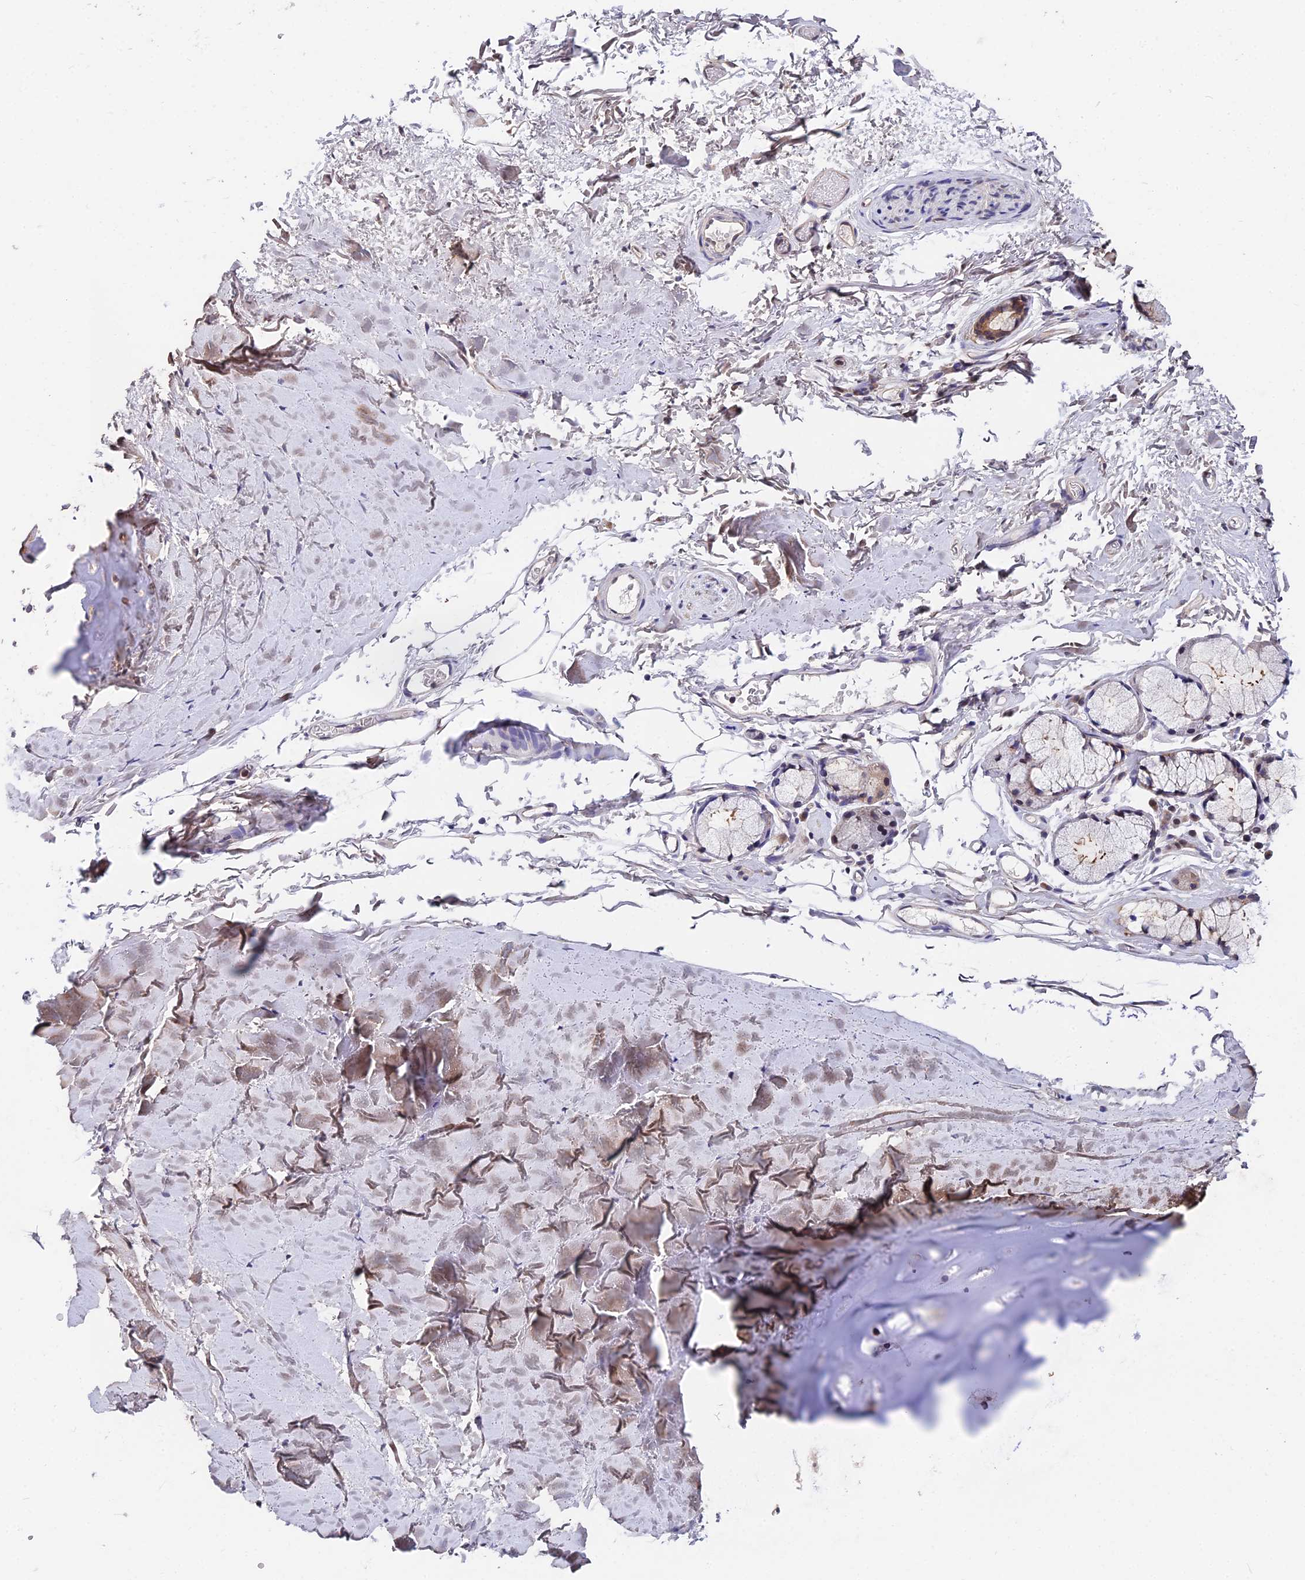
{"staining": {"intensity": "negative", "quantity": "none", "location": "none"}, "tissue": "adipose tissue", "cell_type": "Adipocytes", "image_type": "normal", "snomed": [{"axis": "morphology", "description": "Normal tissue, NOS"}, {"axis": "topography", "description": "Bronchus"}], "caption": "Immunohistochemistry (IHC) of unremarkable adipose tissue exhibits no positivity in adipocytes. Nuclei are stained in blue.", "gene": "INPP4A", "patient": {"sex": "female", "age": 73}}